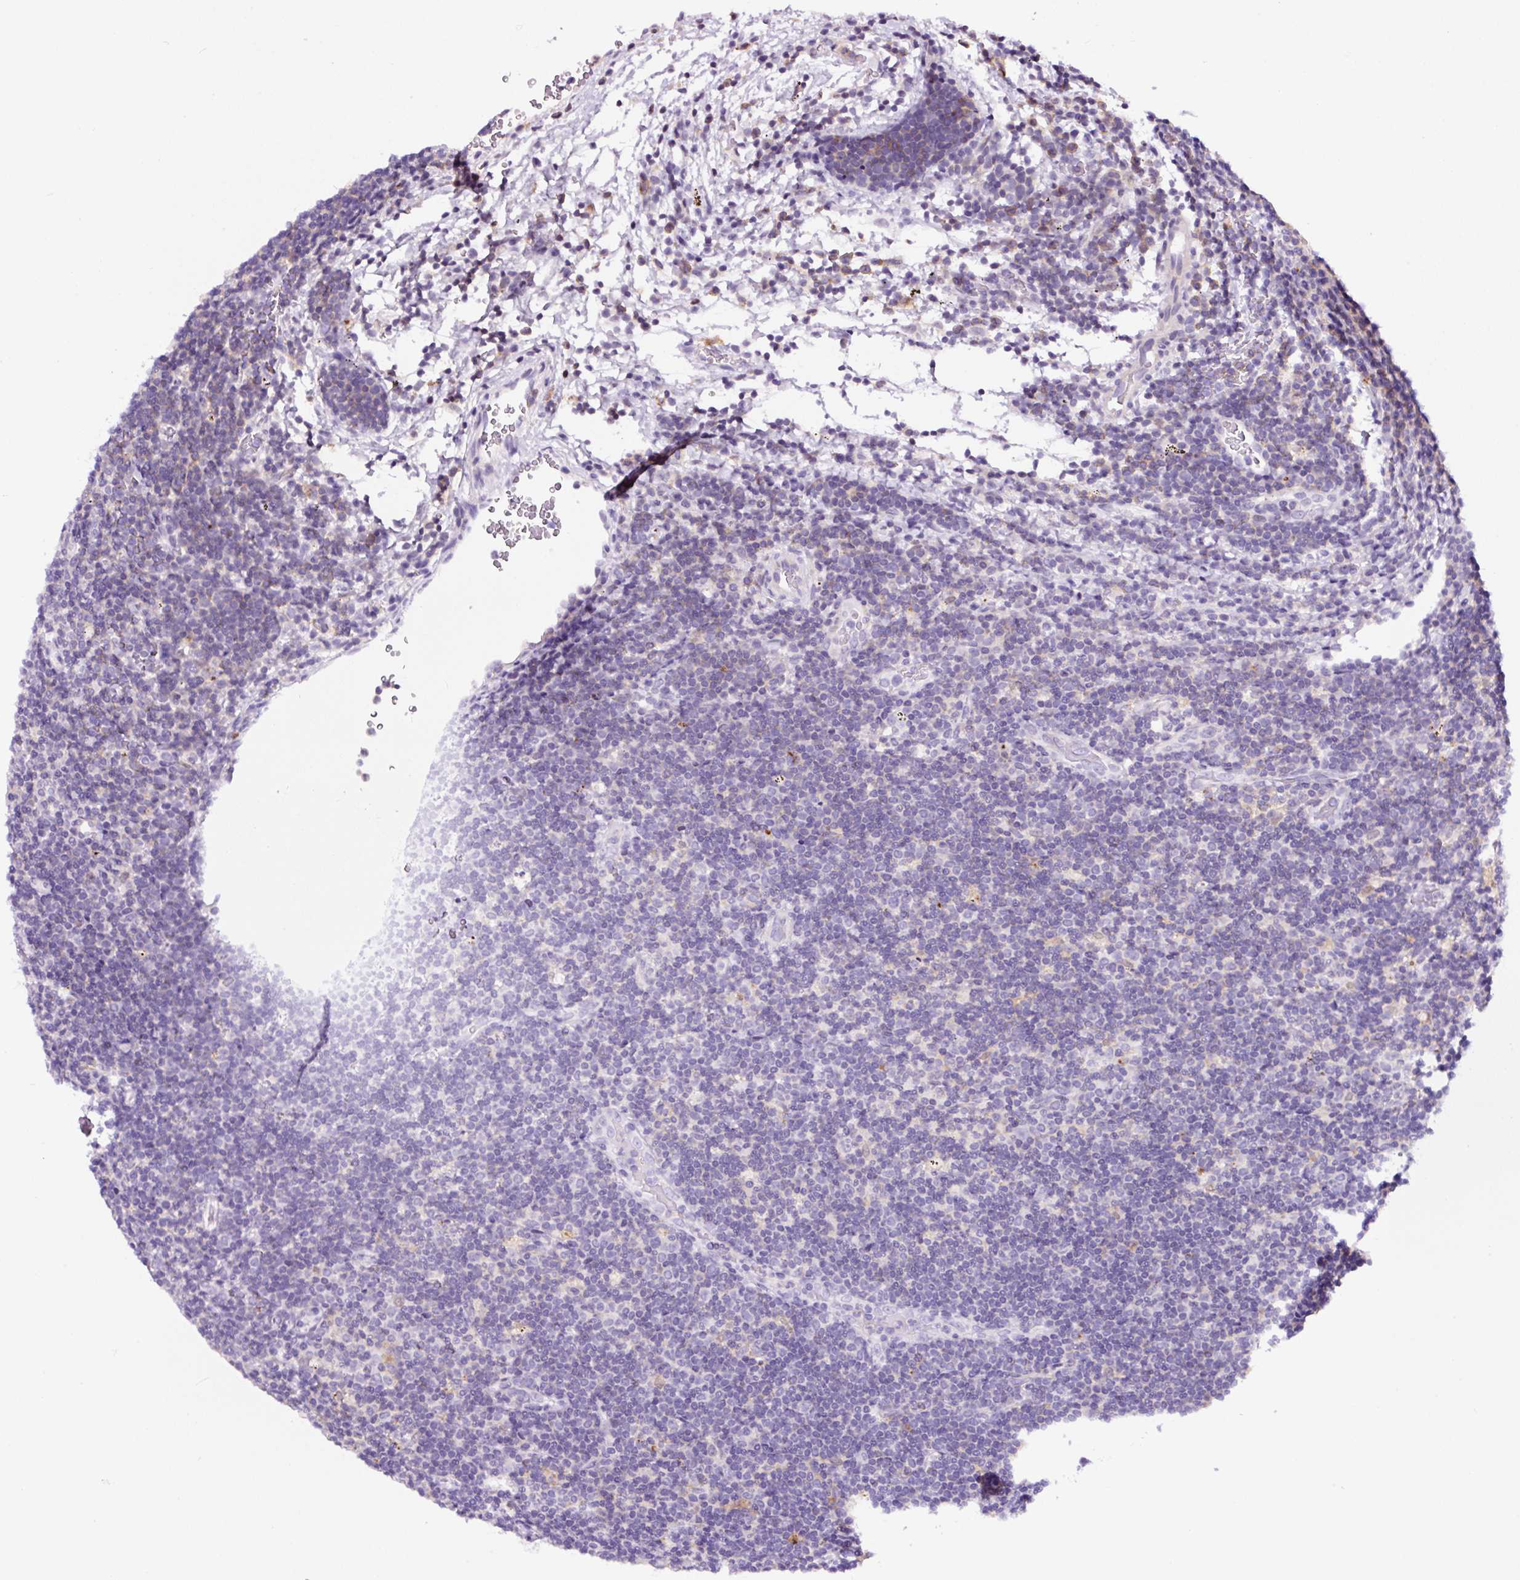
{"staining": {"intensity": "negative", "quantity": "none", "location": "none"}, "tissue": "lymphoma", "cell_type": "Tumor cells", "image_type": "cancer", "snomed": [{"axis": "morphology", "description": "Hodgkin's disease, NOS"}, {"axis": "topography", "description": "Lymph node"}], "caption": "Human Hodgkin's disease stained for a protein using immunohistochemistry (IHC) reveals no positivity in tumor cells.", "gene": "TAFA3", "patient": {"sex": "female", "age": 57}}